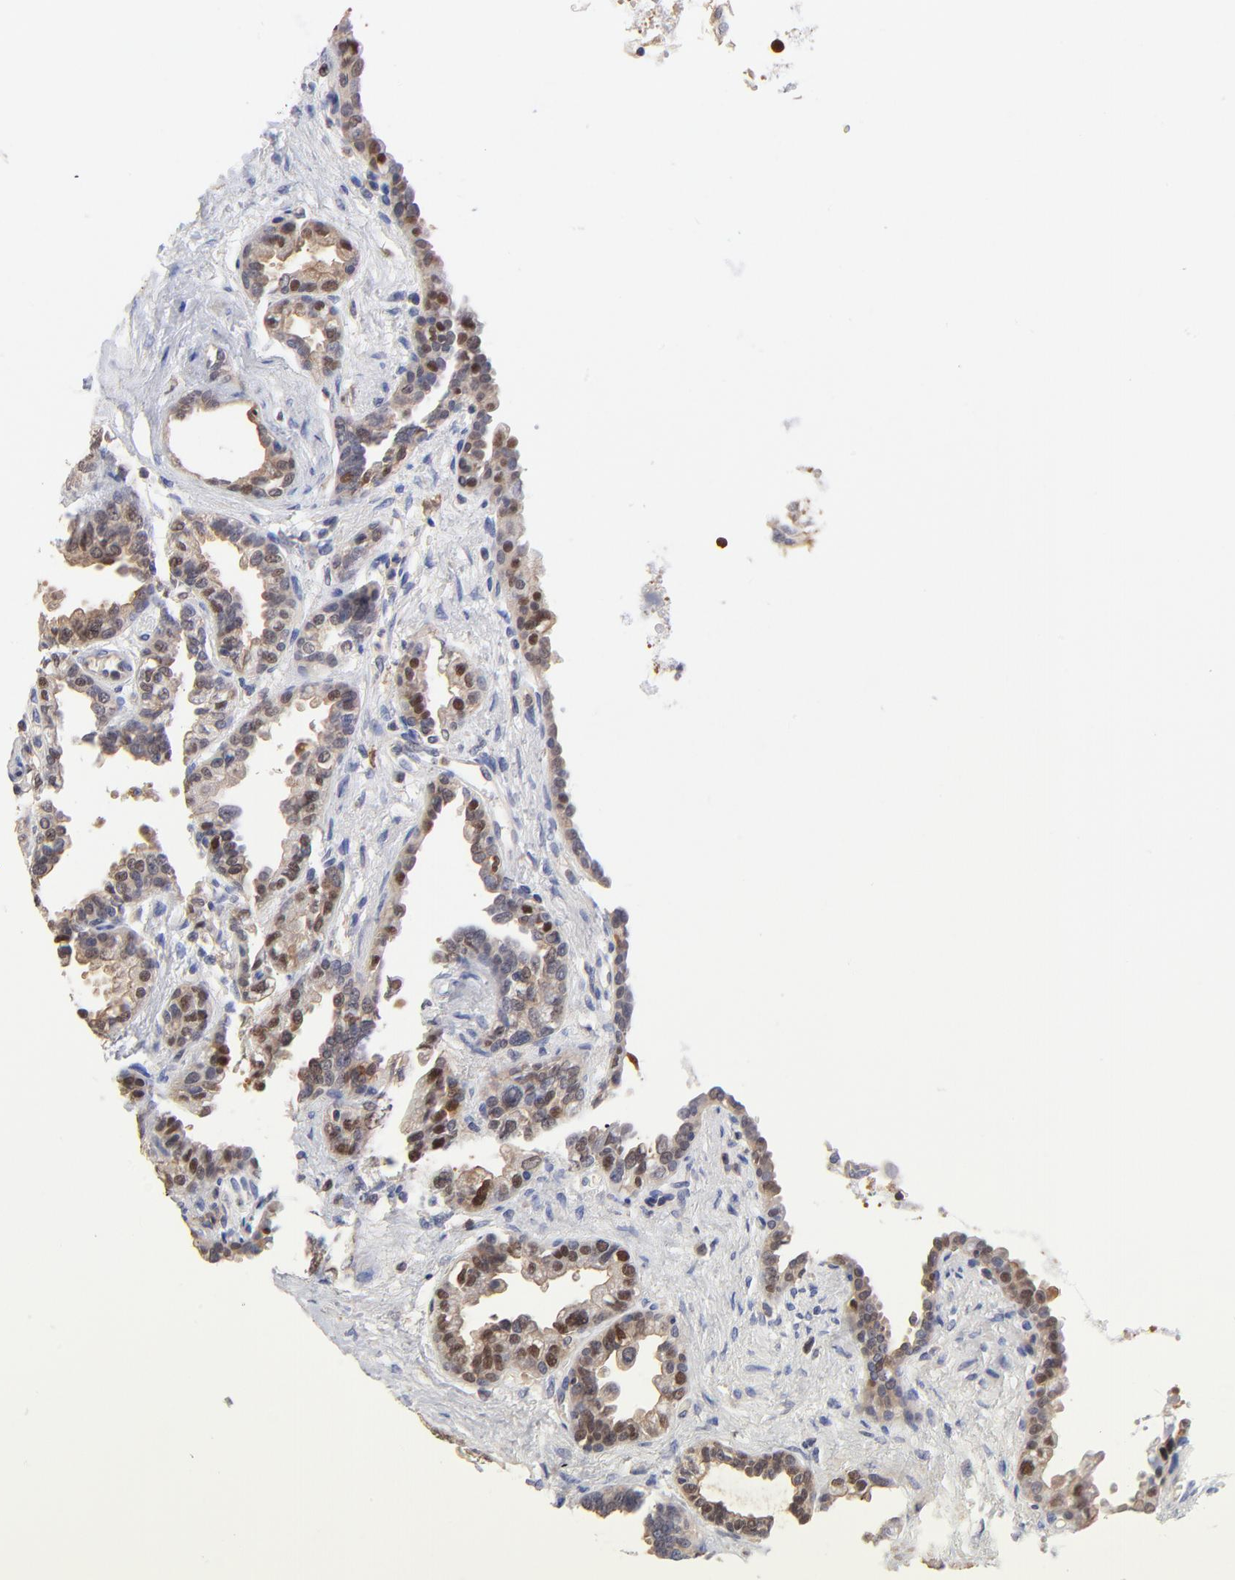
{"staining": {"intensity": "moderate", "quantity": "25%-75%", "location": "cytoplasmic/membranous,nuclear"}, "tissue": "seminal vesicle", "cell_type": "Glandular cells", "image_type": "normal", "snomed": [{"axis": "morphology", "description": "Normal tissue, NOS"}, {"axis": "topography", "description": "Seminal veicle"}], "caption": "Immunohistochemical staining of normal human seminal vesicle demonstrates 25%-75% levels of moderate cytoplasmic/membranous,nuclear protein positivity in about 25%-75% of glandular cells.", "gene": "DCTPP1", "patient": {"sex": "male", "age": 61}}